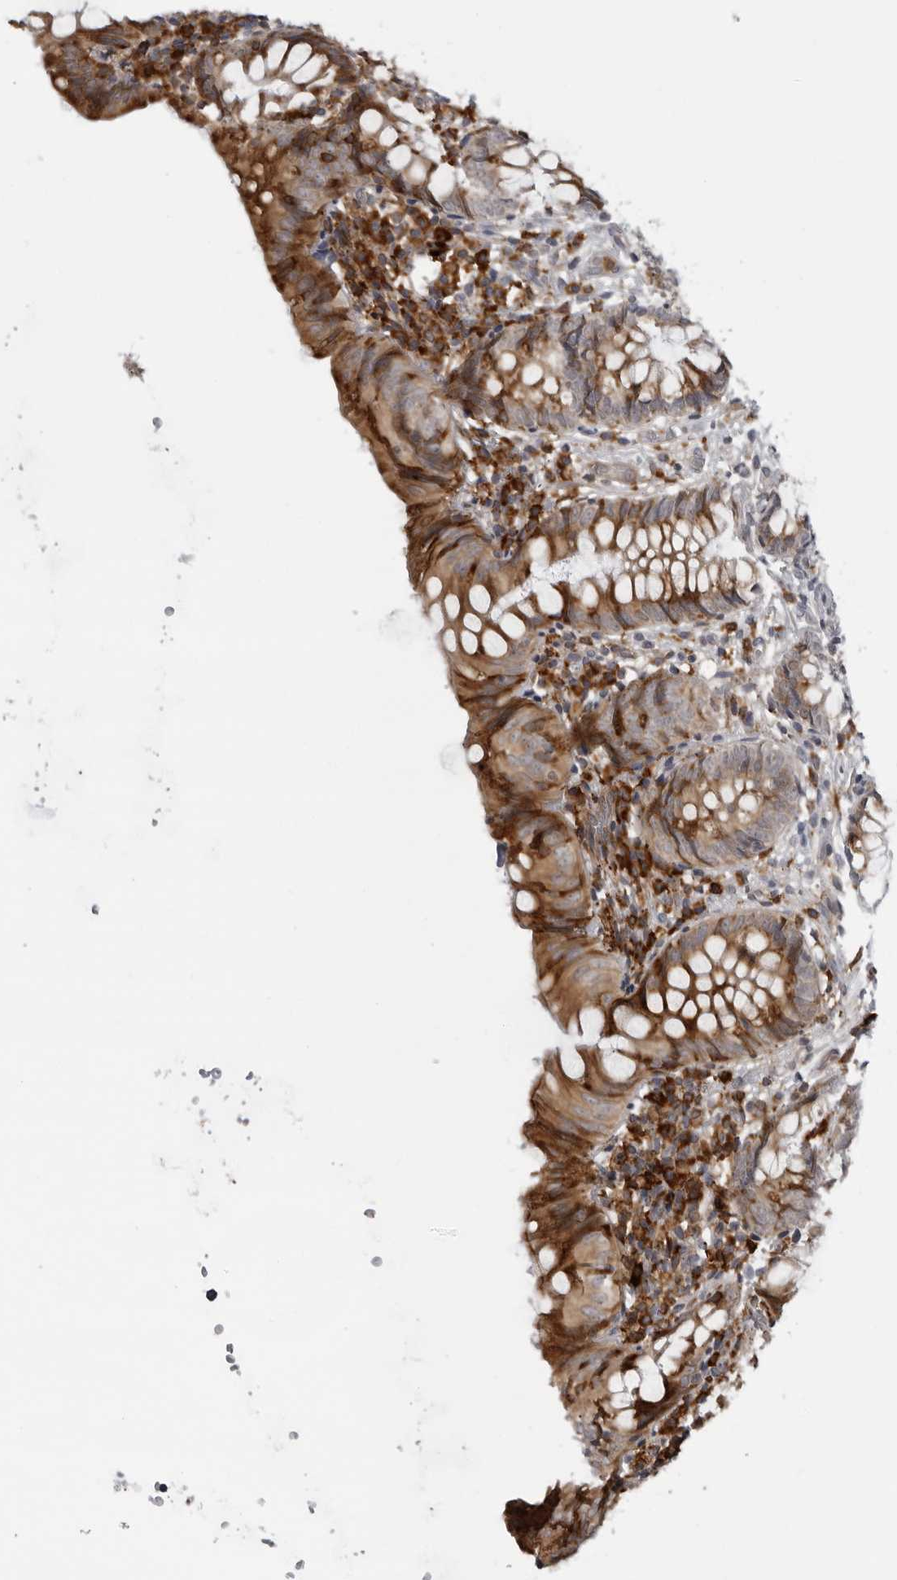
{"staining": {"intensity": "strong", "quantity": ">75%", "location": "cytoplasmic/membranous"}, "tissue": "appendix", "cell_type": "Glandular cells", "image_type": "normal", "snomed": [{"axis": "morphology", "description": "Normal tissue, NOS"}, {"axis": "topography", "description": "Appendix"}], "caption": "Immunohistochemical staining of normal appendix demonstrates high levels of strong cytoplasmic/membranous expression in approximately >75% of glandular cells.", "gene": "ALPK2", "patient": {"sex": "male", "age": 8}}